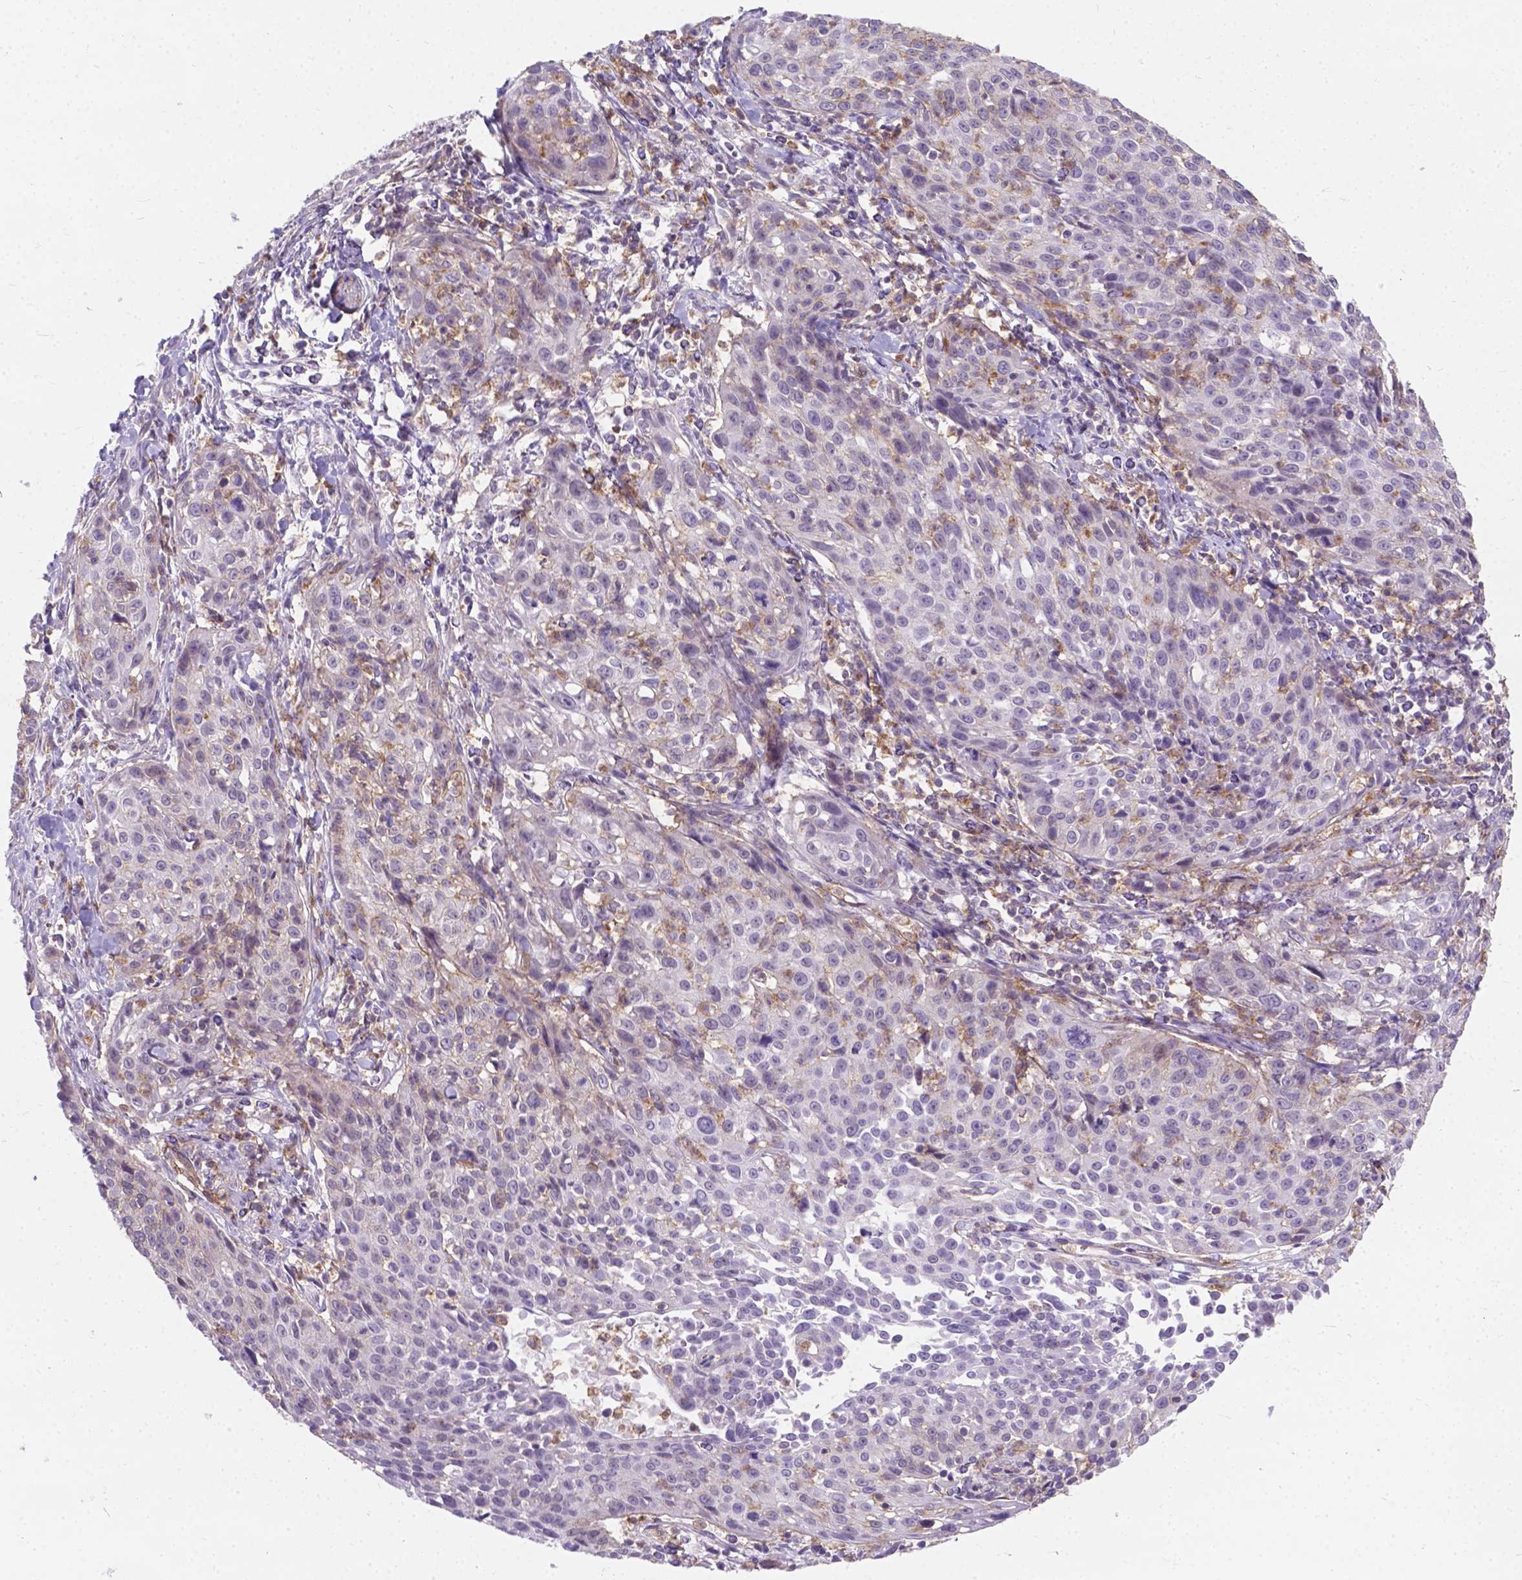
{"staining": {"intensity": "negative", "quantity": "none", "location": "none"}, "tissue": "cervical cancer", "cell_type": "Tumor cells", "image_type": "cancer", "snomed": [{"axis": "morphology", "description": "Squamous cell carcinoma, NOS"}, {"axis": "topography", "description": "Cervix"}], "caption": "The micrograph displays no staining of tumor cells in cervical cancer. (DAB immunohistochemistry visualized using brightfield microscopy, high magnification).", "gene": "KIAA0040", "patient": {"sex": "female", "age": 26}}